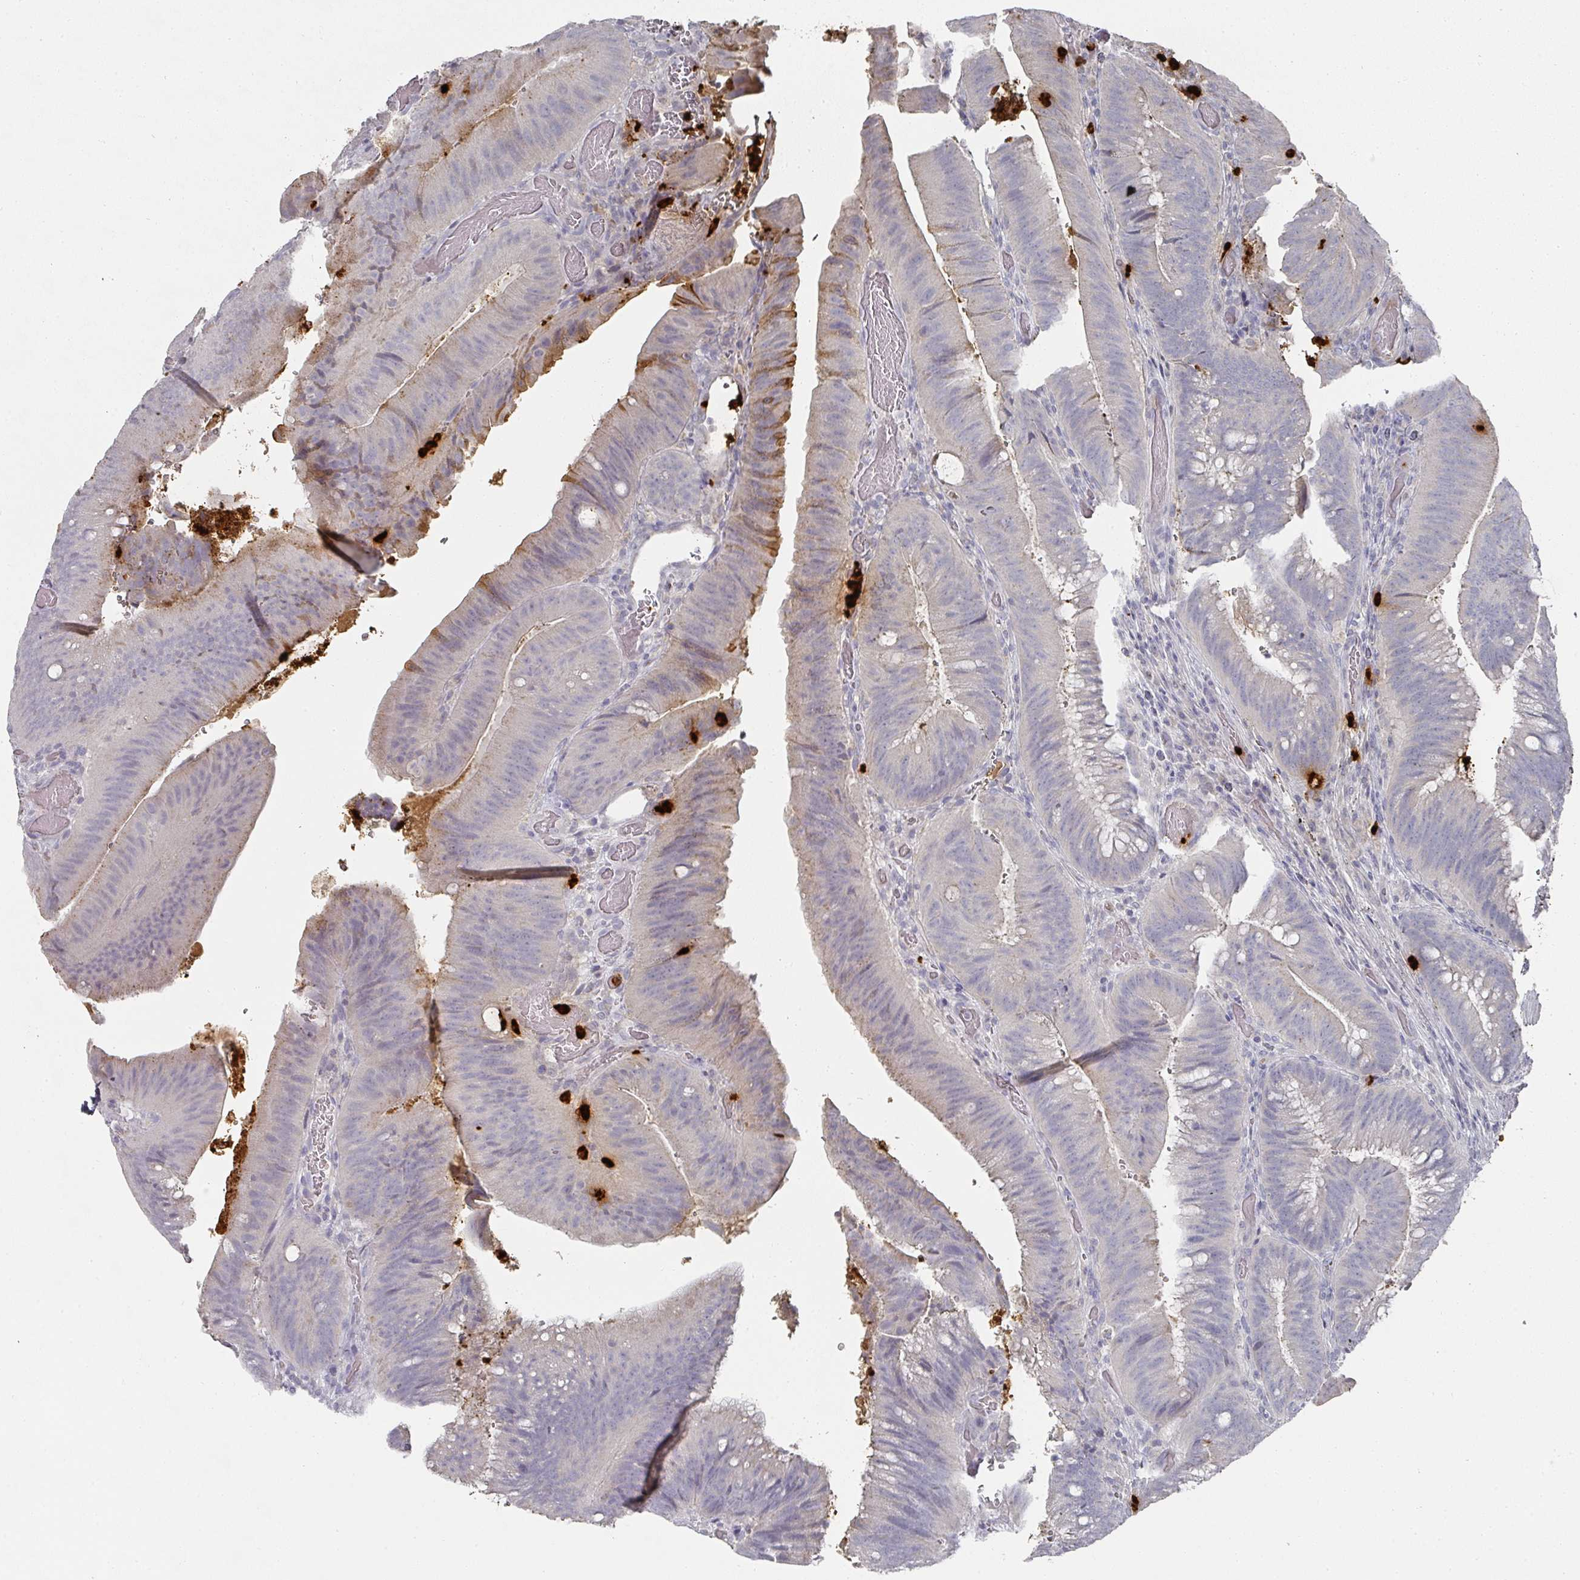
{"staining": {"intensity": "moderate", "quantity": "<25%", "location": "cytoplasmic/membranous"}, "tissue": "colorectal cancer", "cell_type": "Tumor cells", "image_type": "cancer", "snomed": [{"axis": "morphology", "description": "Adenocarcinoma, NOS"}, {"axis": "topography", "description": "Colon"}], "caption": "Human colorectal adenocarcinoma stained with a protein marker demonstrates moderate staining in tumor cells.", "gene": "CAMP", "patient": {"sex": "female", "age": 43}}